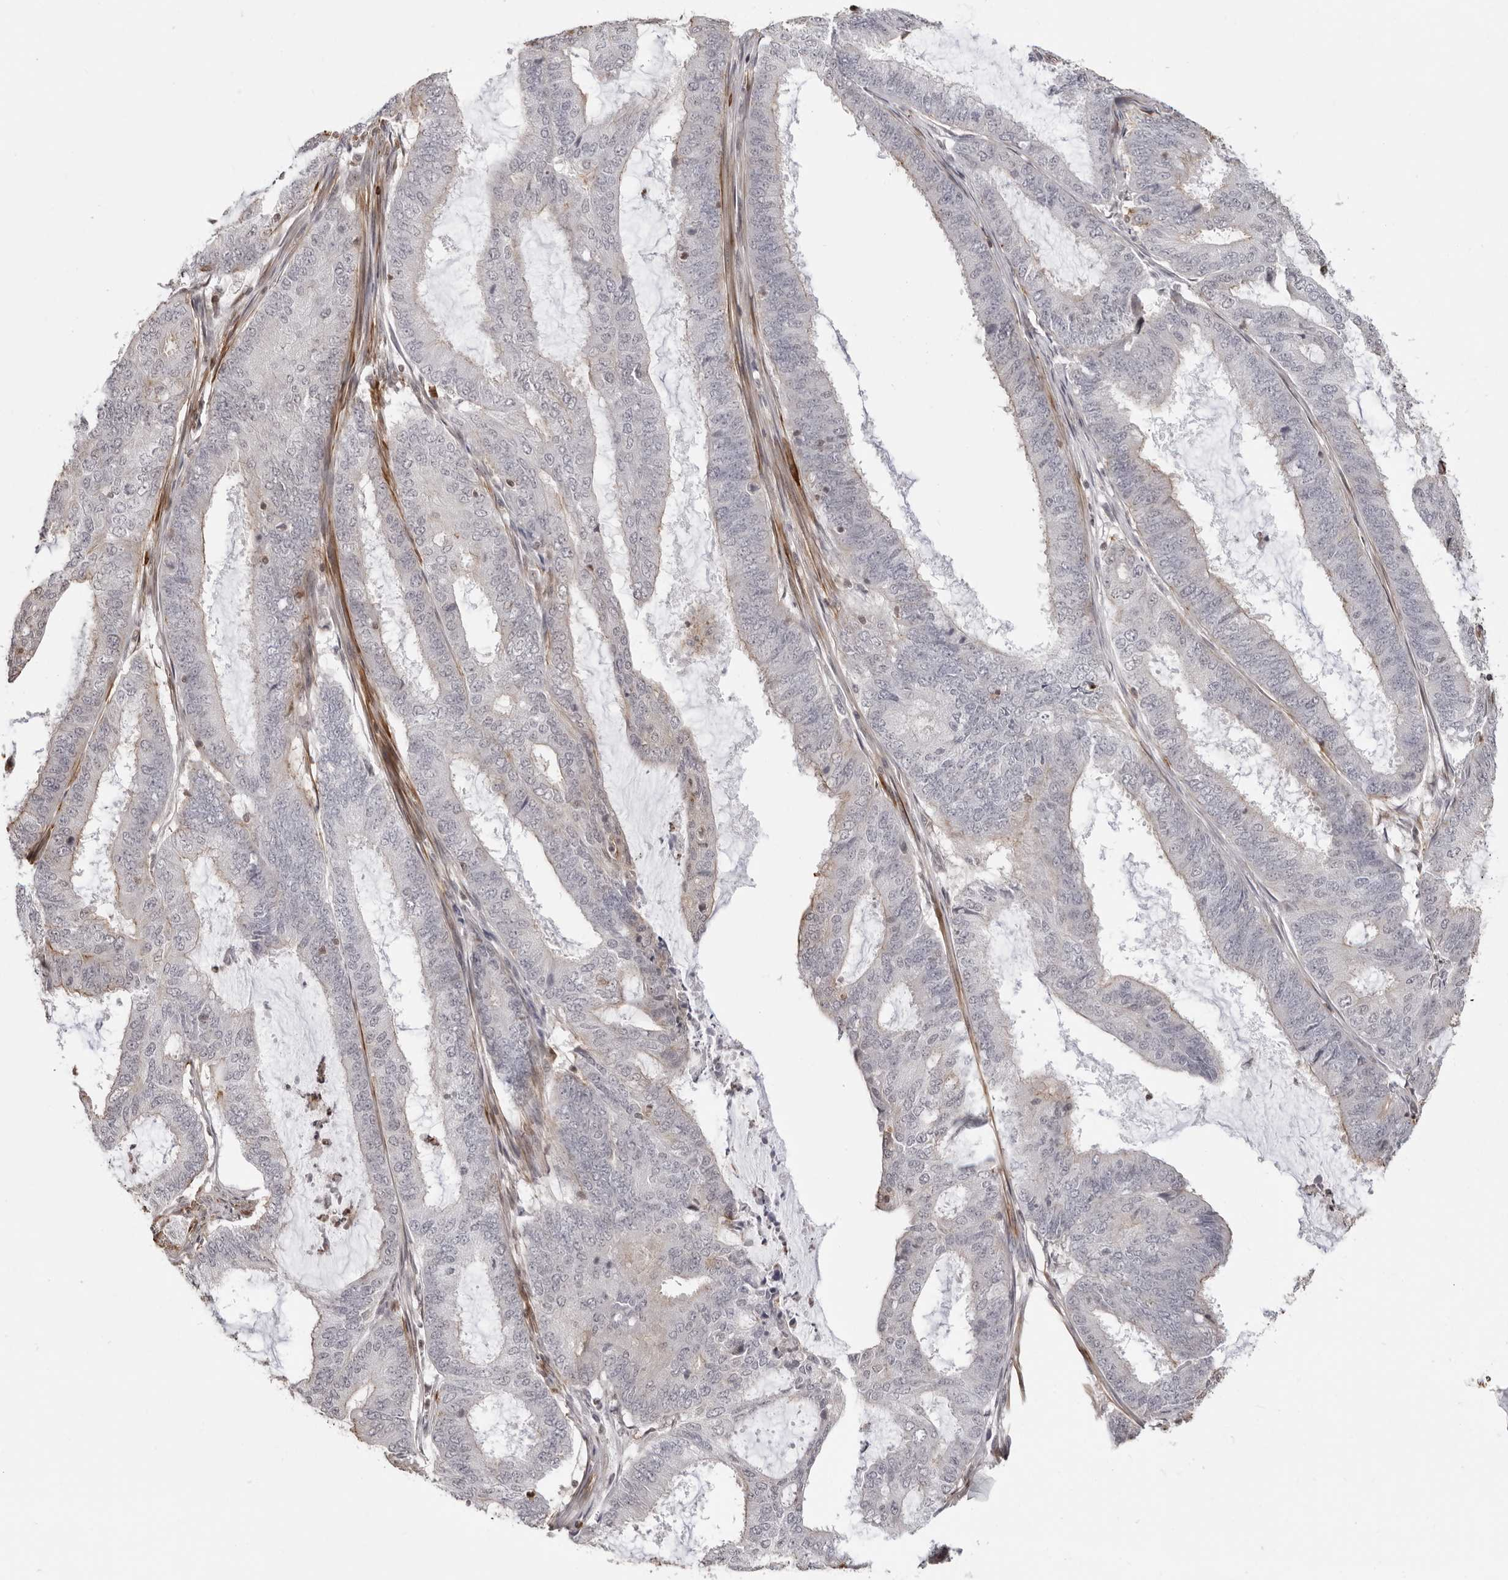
{"staining": {"intensity": "negative", "quantity": "none", "location": "none"}, "tissue": "endometrial cancer", "cell_type": "Tumor cells", "image_type": "cancer", "snomed": [{"axis": "morphology", "description": "Adenocarcinoma, NOS"}, {"axis": "topography", "description": "Endometrium"}], "caption": "This is an IHC micrograph of human adenocarcinoma (endometrial). There is no positivity in tumor cells.", "gene": "UNK", "patient": {"sex": "female", "age": 51}}